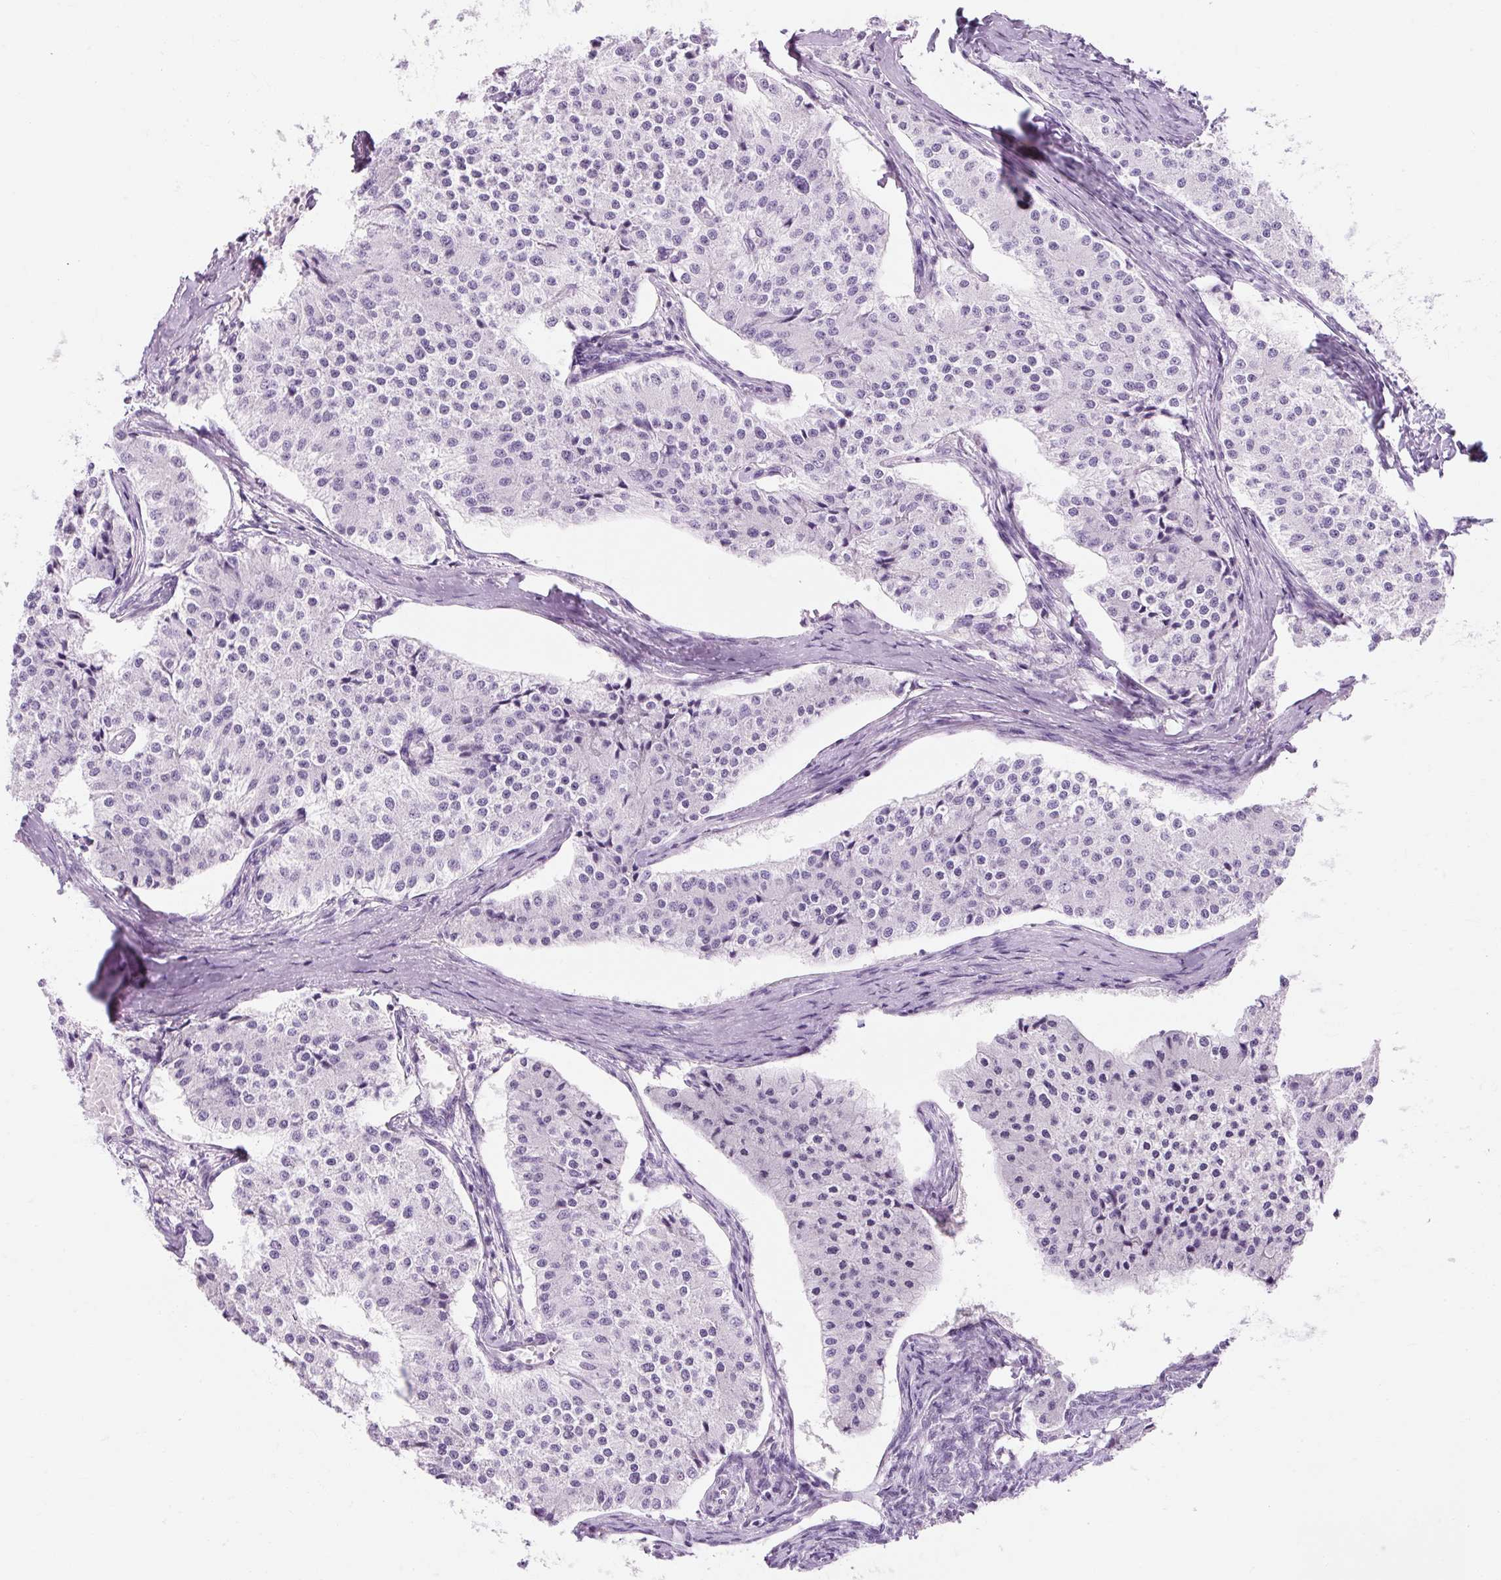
{"staining": {"intensity": "negative", "quantity": "none", "location": "none"}, "tissue": "carcinoid", "cell_type": "Tumor cells", "image_type": "cancer", "snomed": [{"axis": "morphology", "description": "Carcinoid, malignant, NOS"}, {"axis": "topography", "description": "Colon"}], "caption": "A high-resolution image shows immunohistochemistry (IHC) staining of carcinoid, which demonstrates no significant positivity in tumor cells. The staining was performed using DAB to visualize the protein expression in brown, while the nuclei were stained in blue with hematoxylin (Magnification: 20x).", "gene": "TIGD2", "patient": {"sex": "female", "age": 52}}